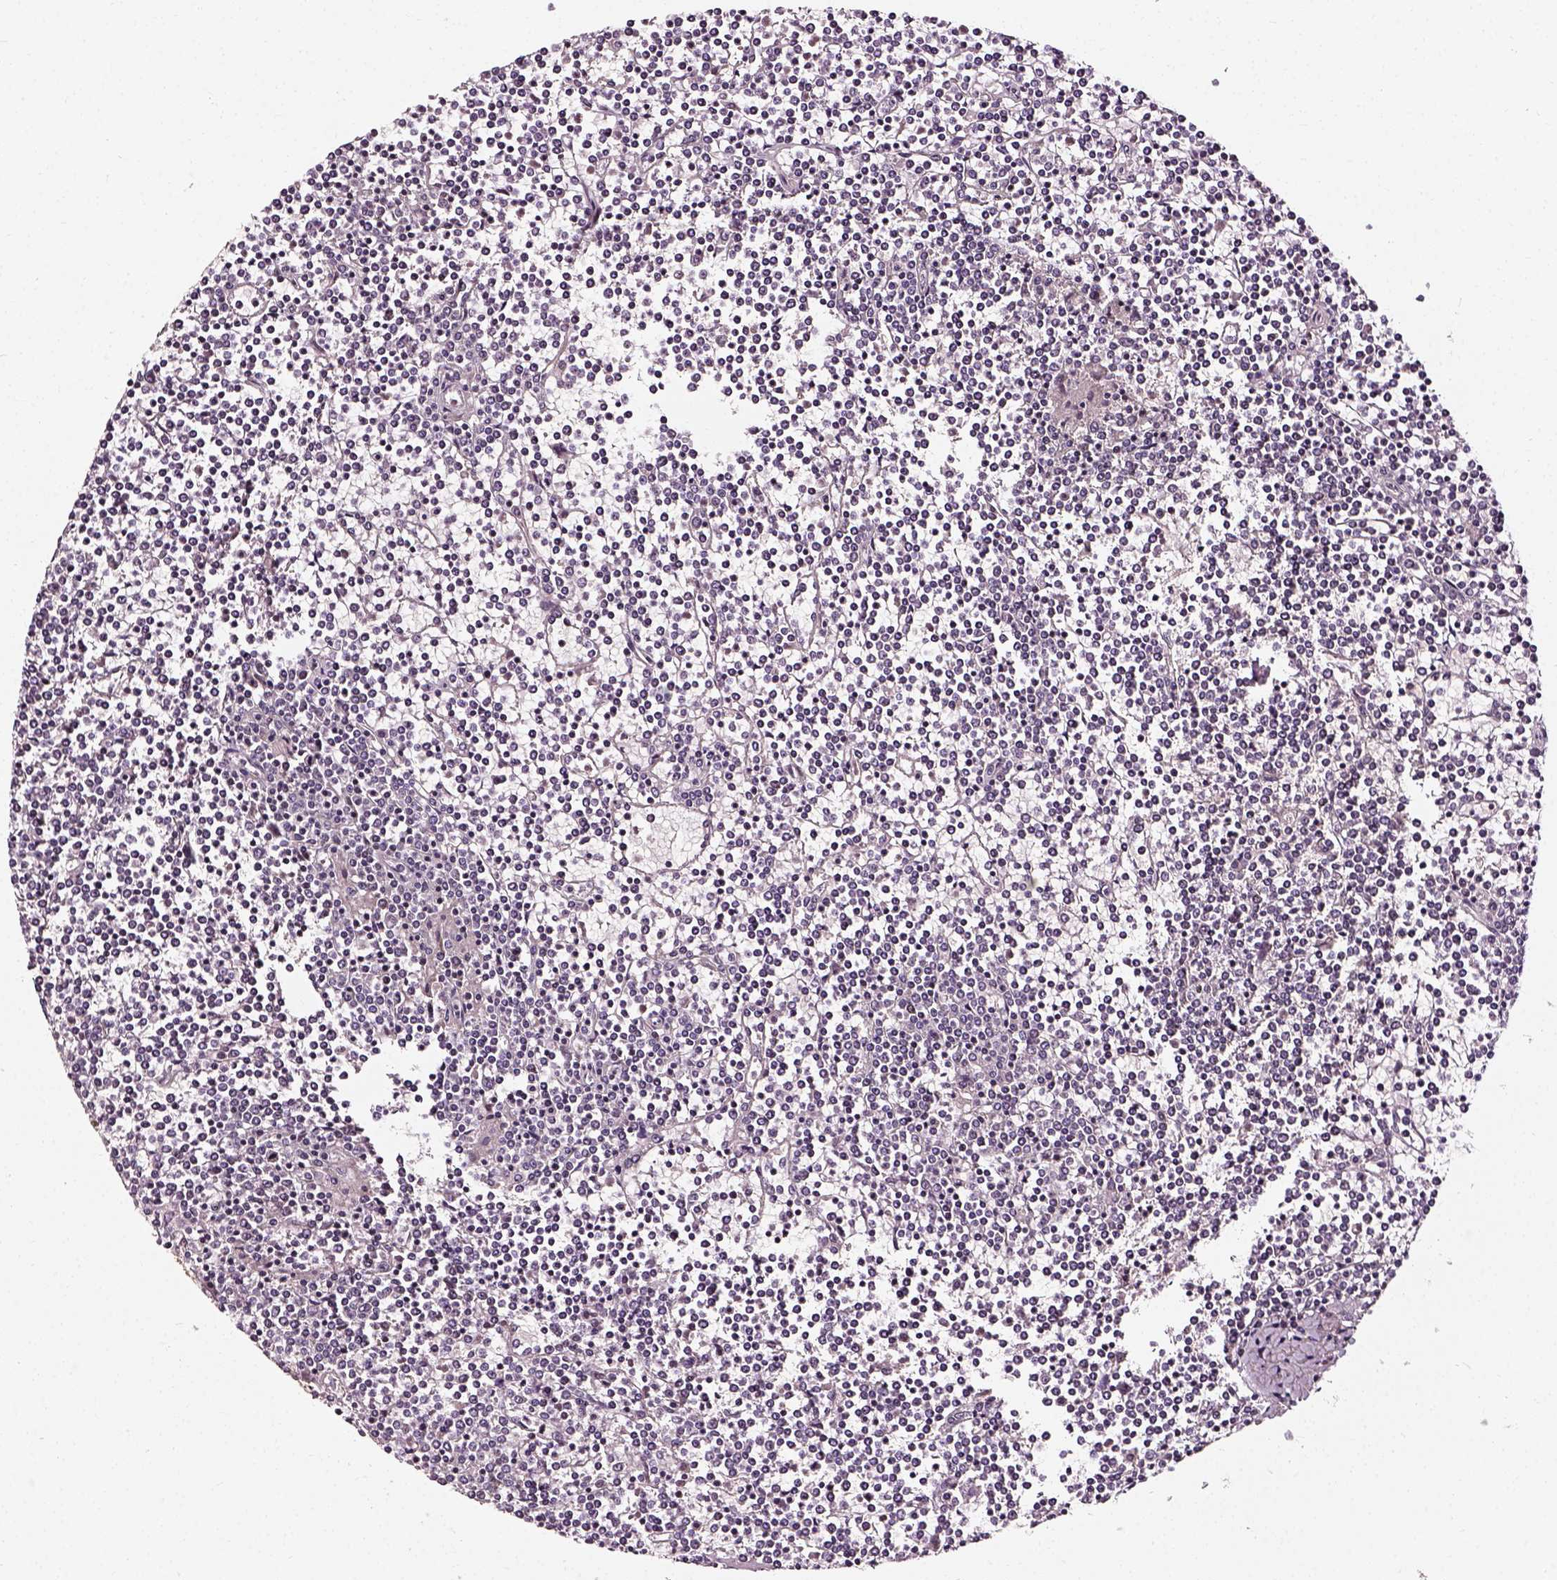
{"staining": {"intensity": "negative", "quantity": "none", "location": "none"}, "tissue": "lymphoma", "cell_type": "Tumor cells", "image_type": "cancer", "snomed": [{"axis": "morphology", "description": "Malignant lymphoma, non-Hodgkin's type, Low grade"}, {"axis": "topography", "description": "Spleen"}], "caption": "Immunohistochemistry image of low-grade malignant lymphoma, non-Hodgkin's type stained for a protein (brown), which demonstrates no staining in tumor cells.", "gene": "NACC1", "patient": {"sex": "female", "age": 19}}